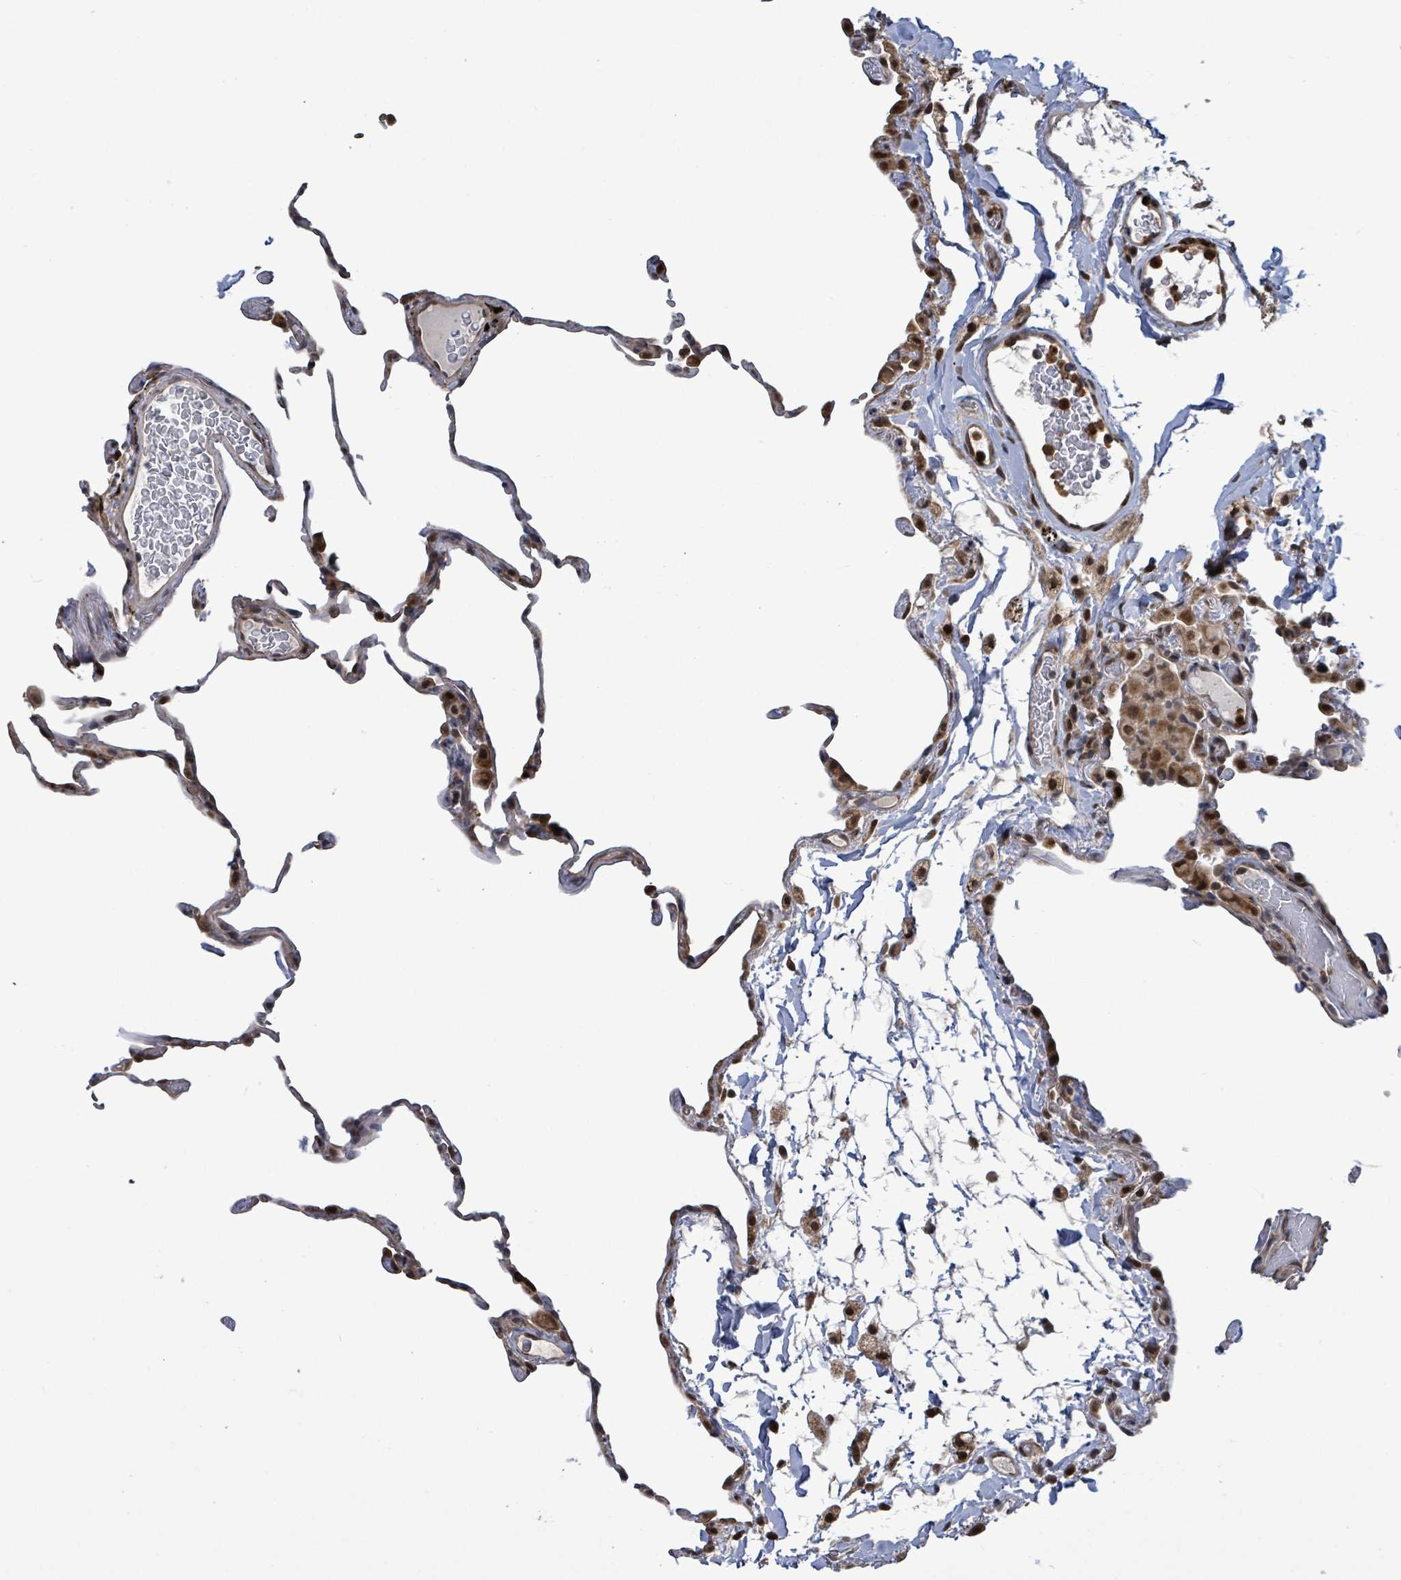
{"staining": {"intensity": "moderate", "quantity": "<25%", "location": "cytoplasmic/membranous,nuclear"}, "tissue": "lung", "cell_type": "Alveolar cells", "image_type": "normal", "snomed": [{"axis": "morphology", "description": "Normal tissue, NOS"}, {"axis": "topography", "description": "Lung"}], "caption": "DAB (3,3'-diaminobenzidine) immunohistochemical staining of unremarkable lung exhibits moderate cytoplasmic/membranous,nuclear protein expression in approximately <25% of alveolar cells. The protein is shown in brown color, while the nuclei are stained blue.", "gene": "COQ6", "patient": {"sex": "female", "age": 57}}